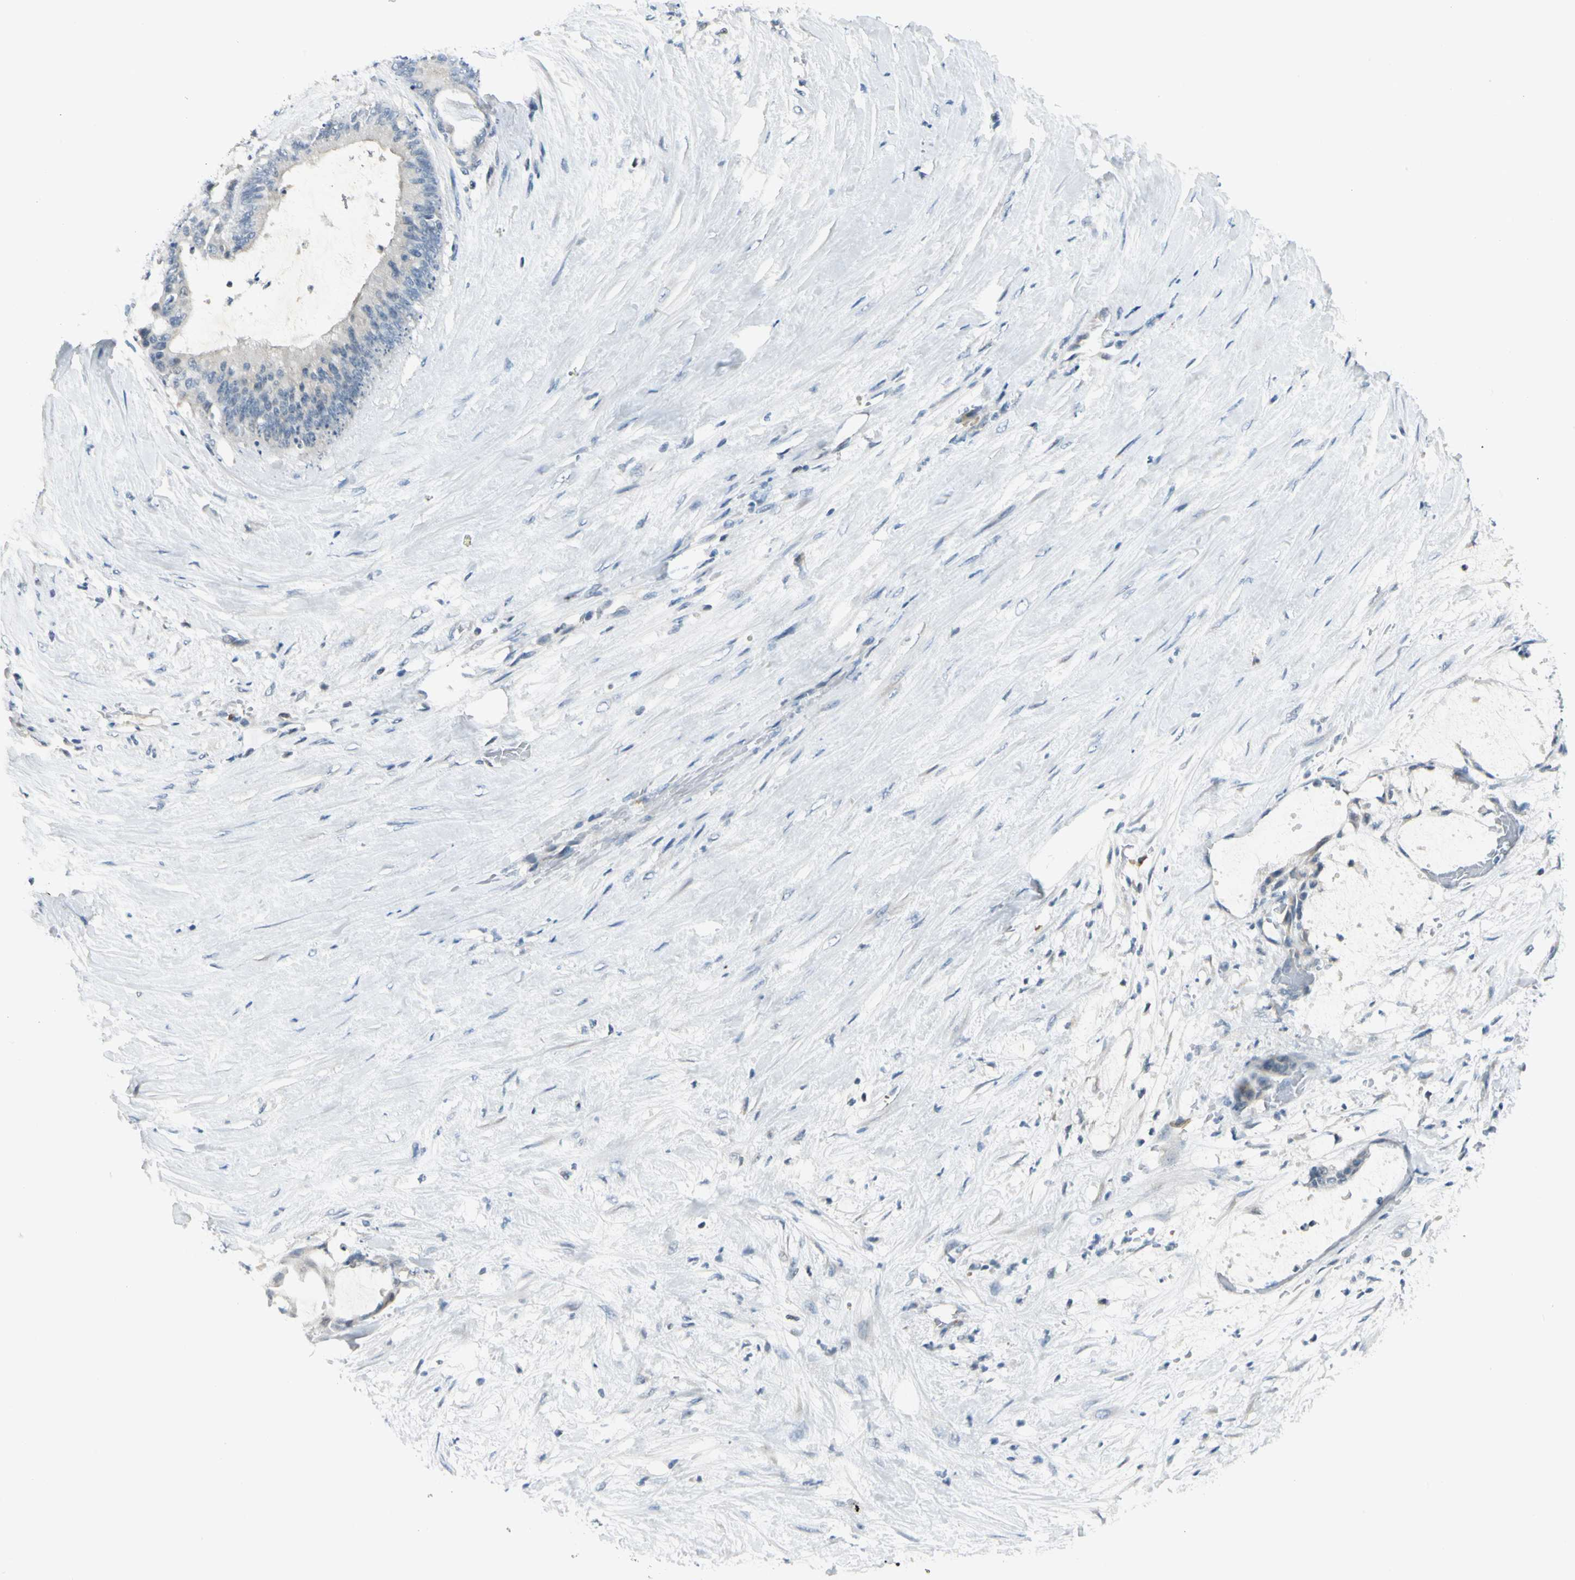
{"staining": {"intensity": "negative", "quantity": "none", "location": "none"}, "tissue": "liver cancer", "cell_type": "Tumor cells", "image_type": "cancer", "snomed": [{"axis": "morphology", "description": "Cholangiocarcinoma"}, {"axis": "topography", "description": "Liver"}], "caption": "Tumor cells are negative for protein expression in human cholangiocarcinoma (liver).", "gene": "ZSCAN1", "patient": {"sex": "female", "age": 73}}